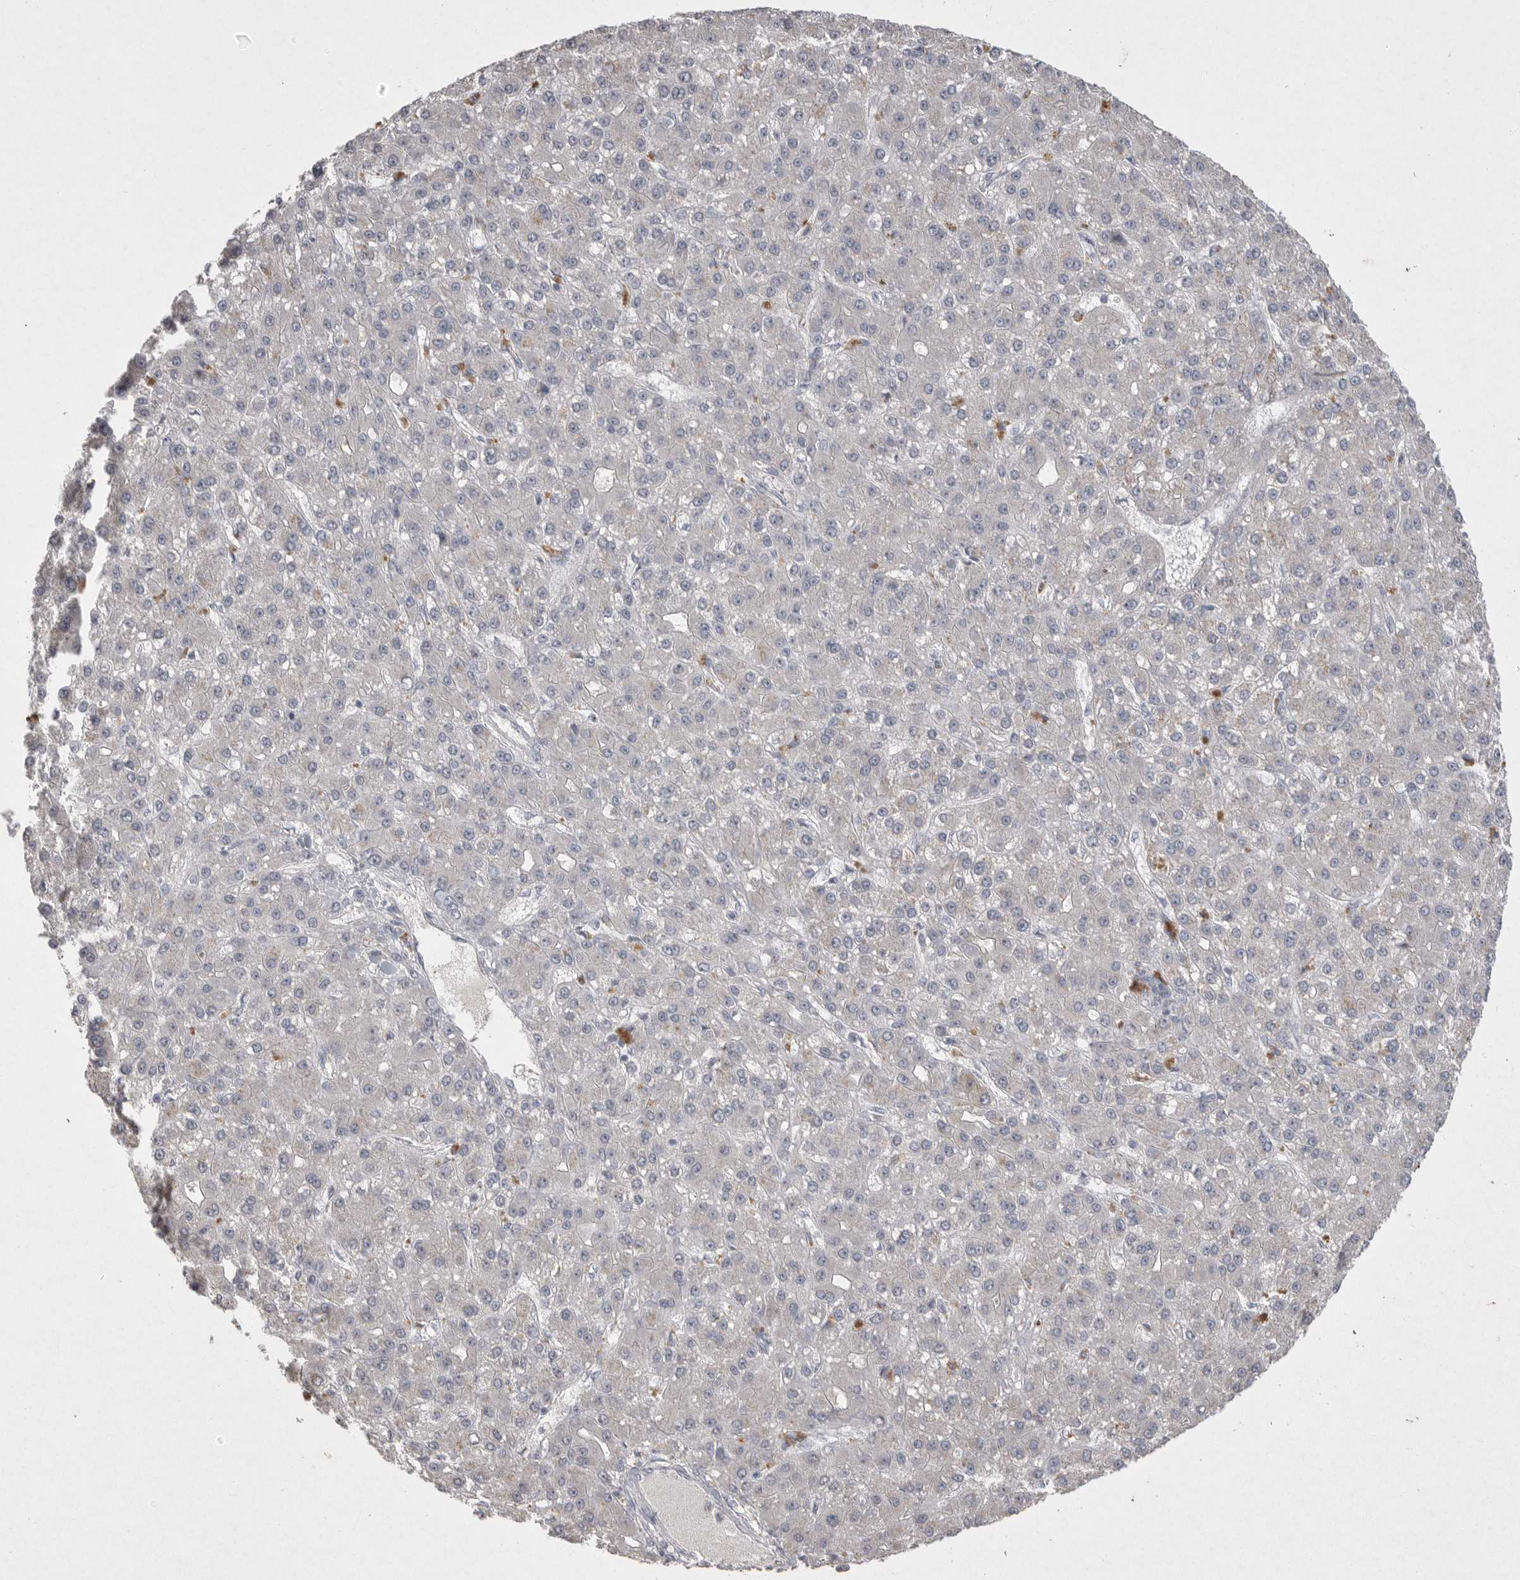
{"staining": {"intensity": "negative", "quantity": "none", "location": "none"}, "tissue": "liver cancer", "cell_type": "Tumor cells", "image_type": "cancer", "snomed": [{"axis": "morphology", "description": "Carcinoma, Hepatocellular, NOS"}, {"axis": "topography", "description": "Liver"}], "caption": "Micrograph shows no significant protein positivity in tumor cells of liver hepatocellular carcinoma. Nuclei are stained in blue.", "gene": "VANGL2", "patient": {"sex": "male", "age": 67}}